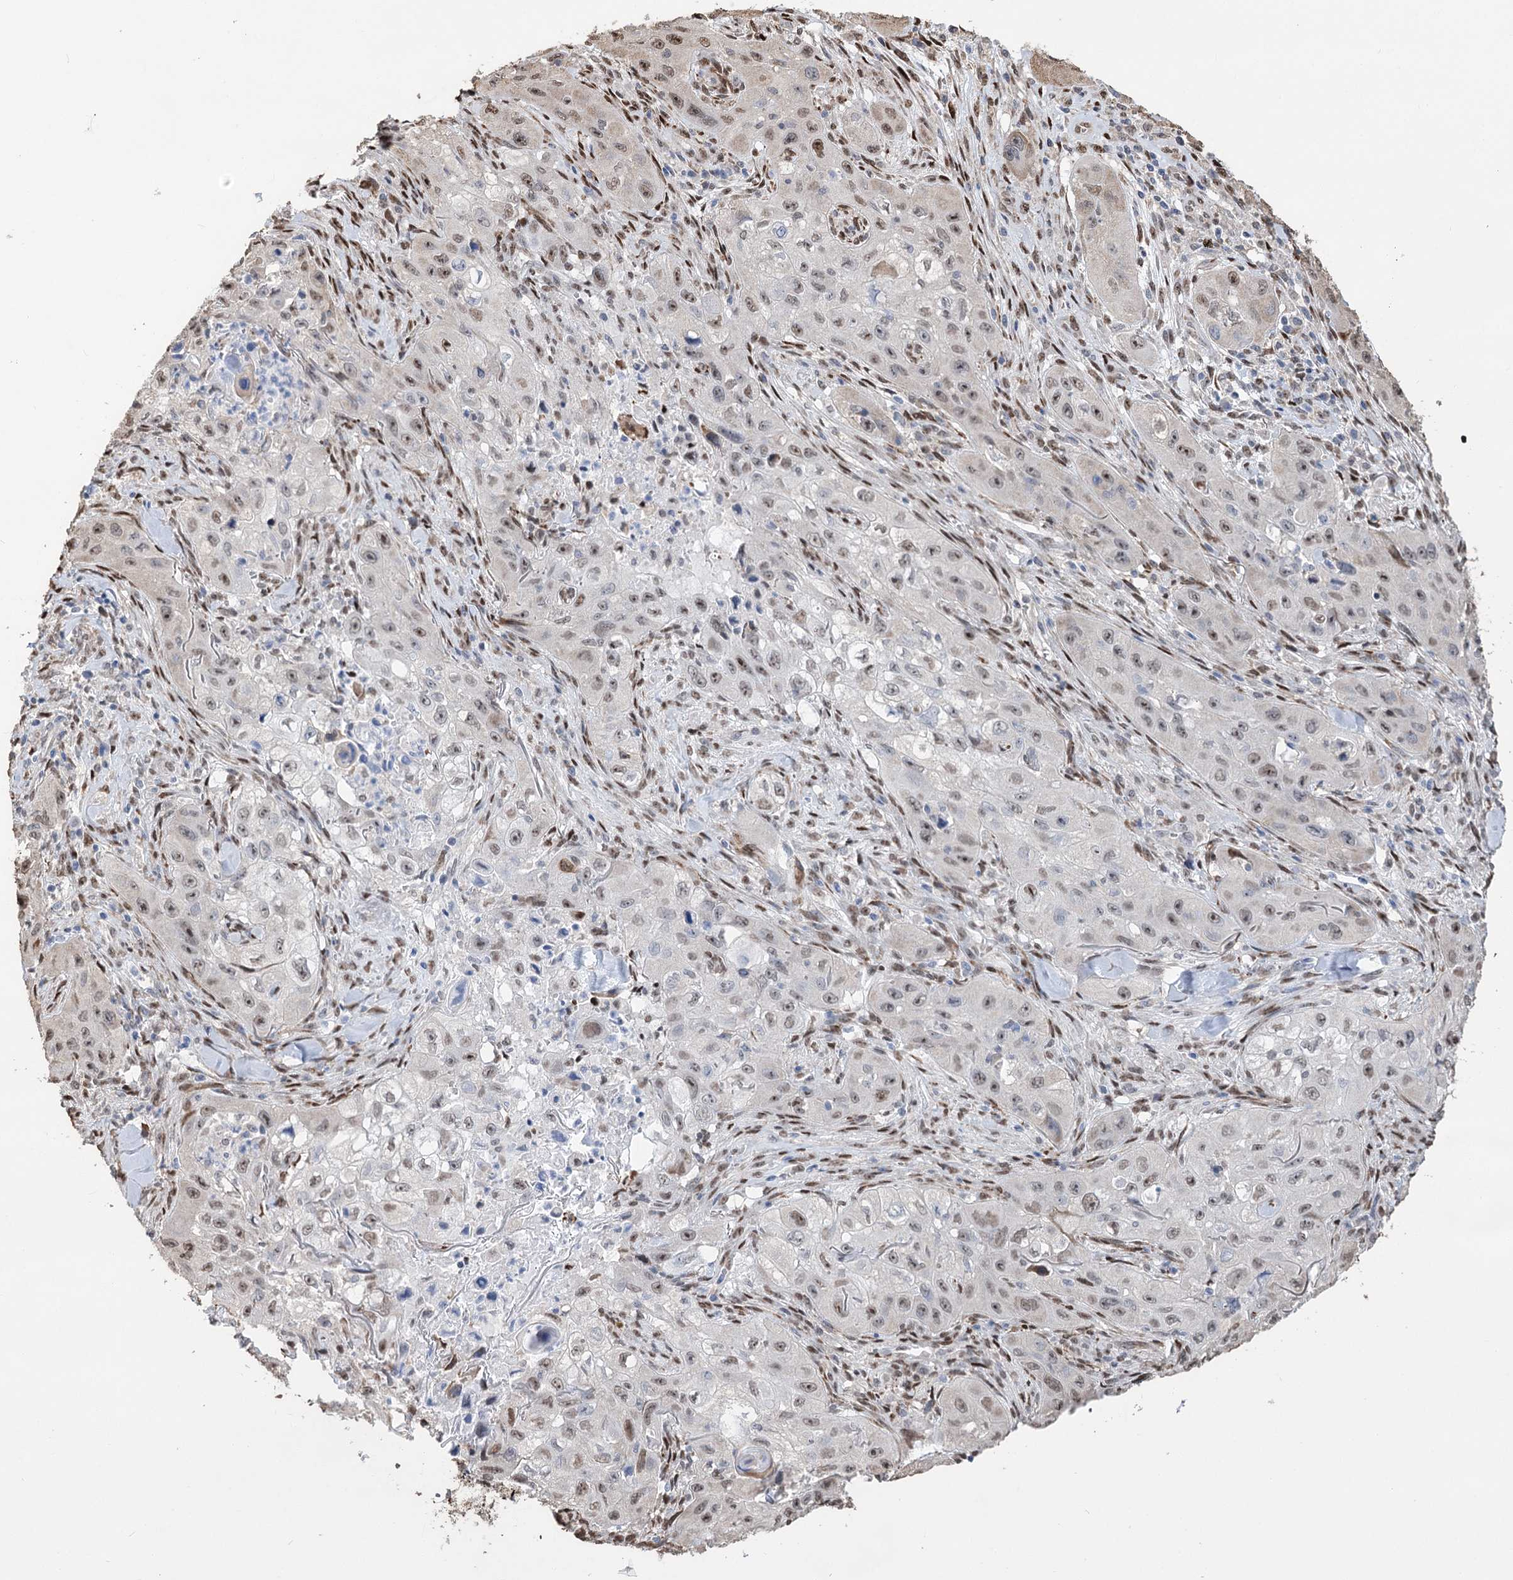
{"staining": {"intensity": "weak", "quantity": "25%-75%", "location": "nuclear"}, "tissue": "skin cancer", "cell_type": "Tumor cells", "image_type": "cancer", "snomed": [{"axis": "morphology", "description": "Squamous cell carcinoma, NOS"}, {"axis": "topography", "description": "Skin"}, {"axis": "topography", "description": "Subcutis"}], "caption": "Weak nuclear staining is identified in approximately 25%-75% of tumor cells in skin cancer (squamous cell carcinoma).", "gene": "NFU1", "patient": {"sex": "male", "age": 73}}